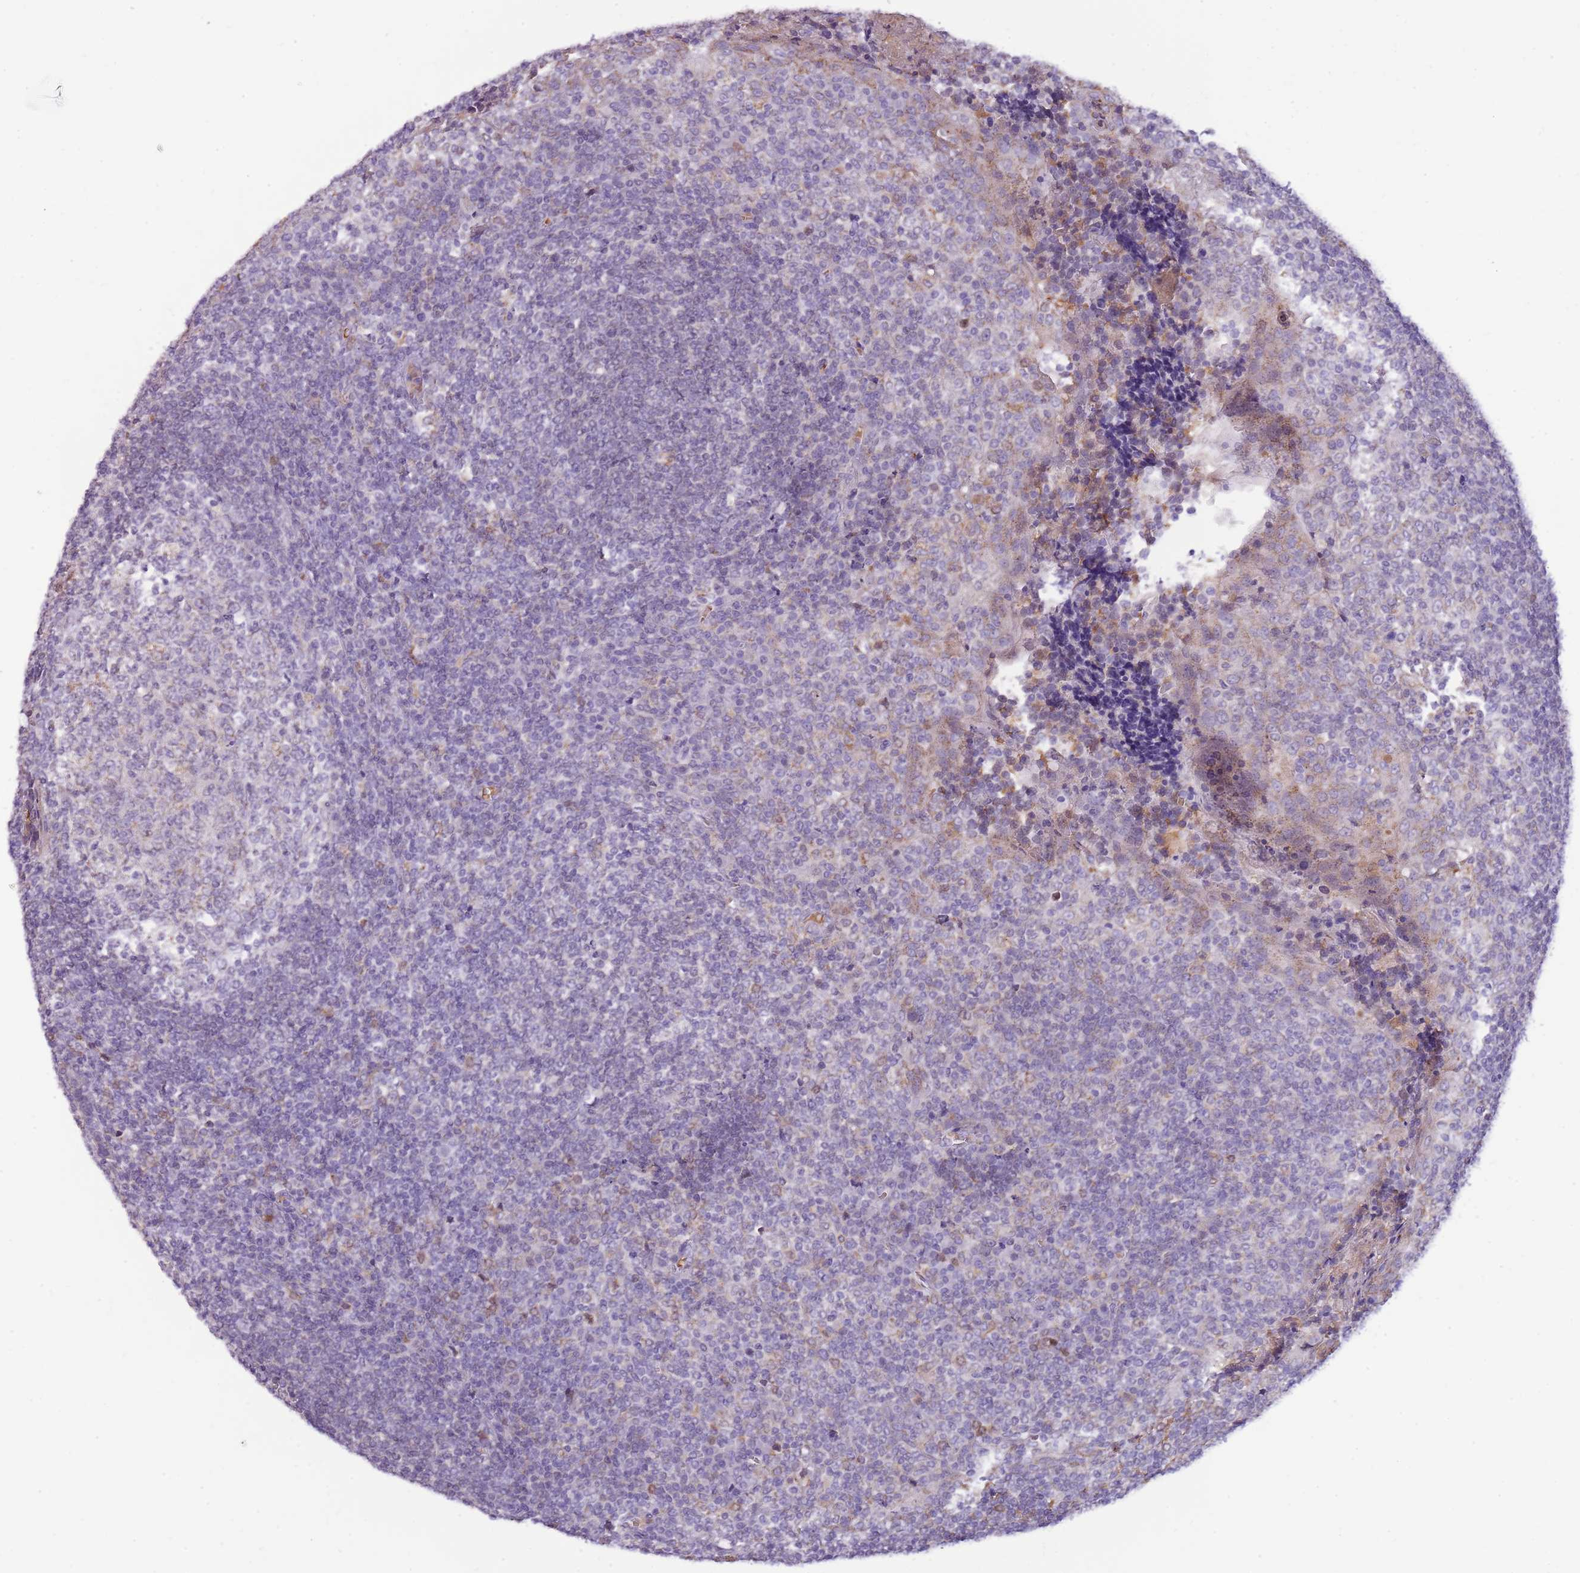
{"staining": {"intensity": "negative", "quantity": "none", "location": "none"}, "tissue": "tonsil", "cell_type": "Germinal center cells", "image_type": "normal", "snomed": [{"axis": "morphology", "description": "Normal tissue, NOS"}, {"axis": "topography", "description": "Tonsil"}], "caption": "Protein analysis of unremarkable tonsil exhibits no significant expression in germinal center cells. The staining was performed using DAB to visualize the protein expression in brown, while the nuclei were stained in blue with hematoxylin (Magnification: 20x).", "gene": "PCNX1", "patient": {"sex": "female", "age": 19}}